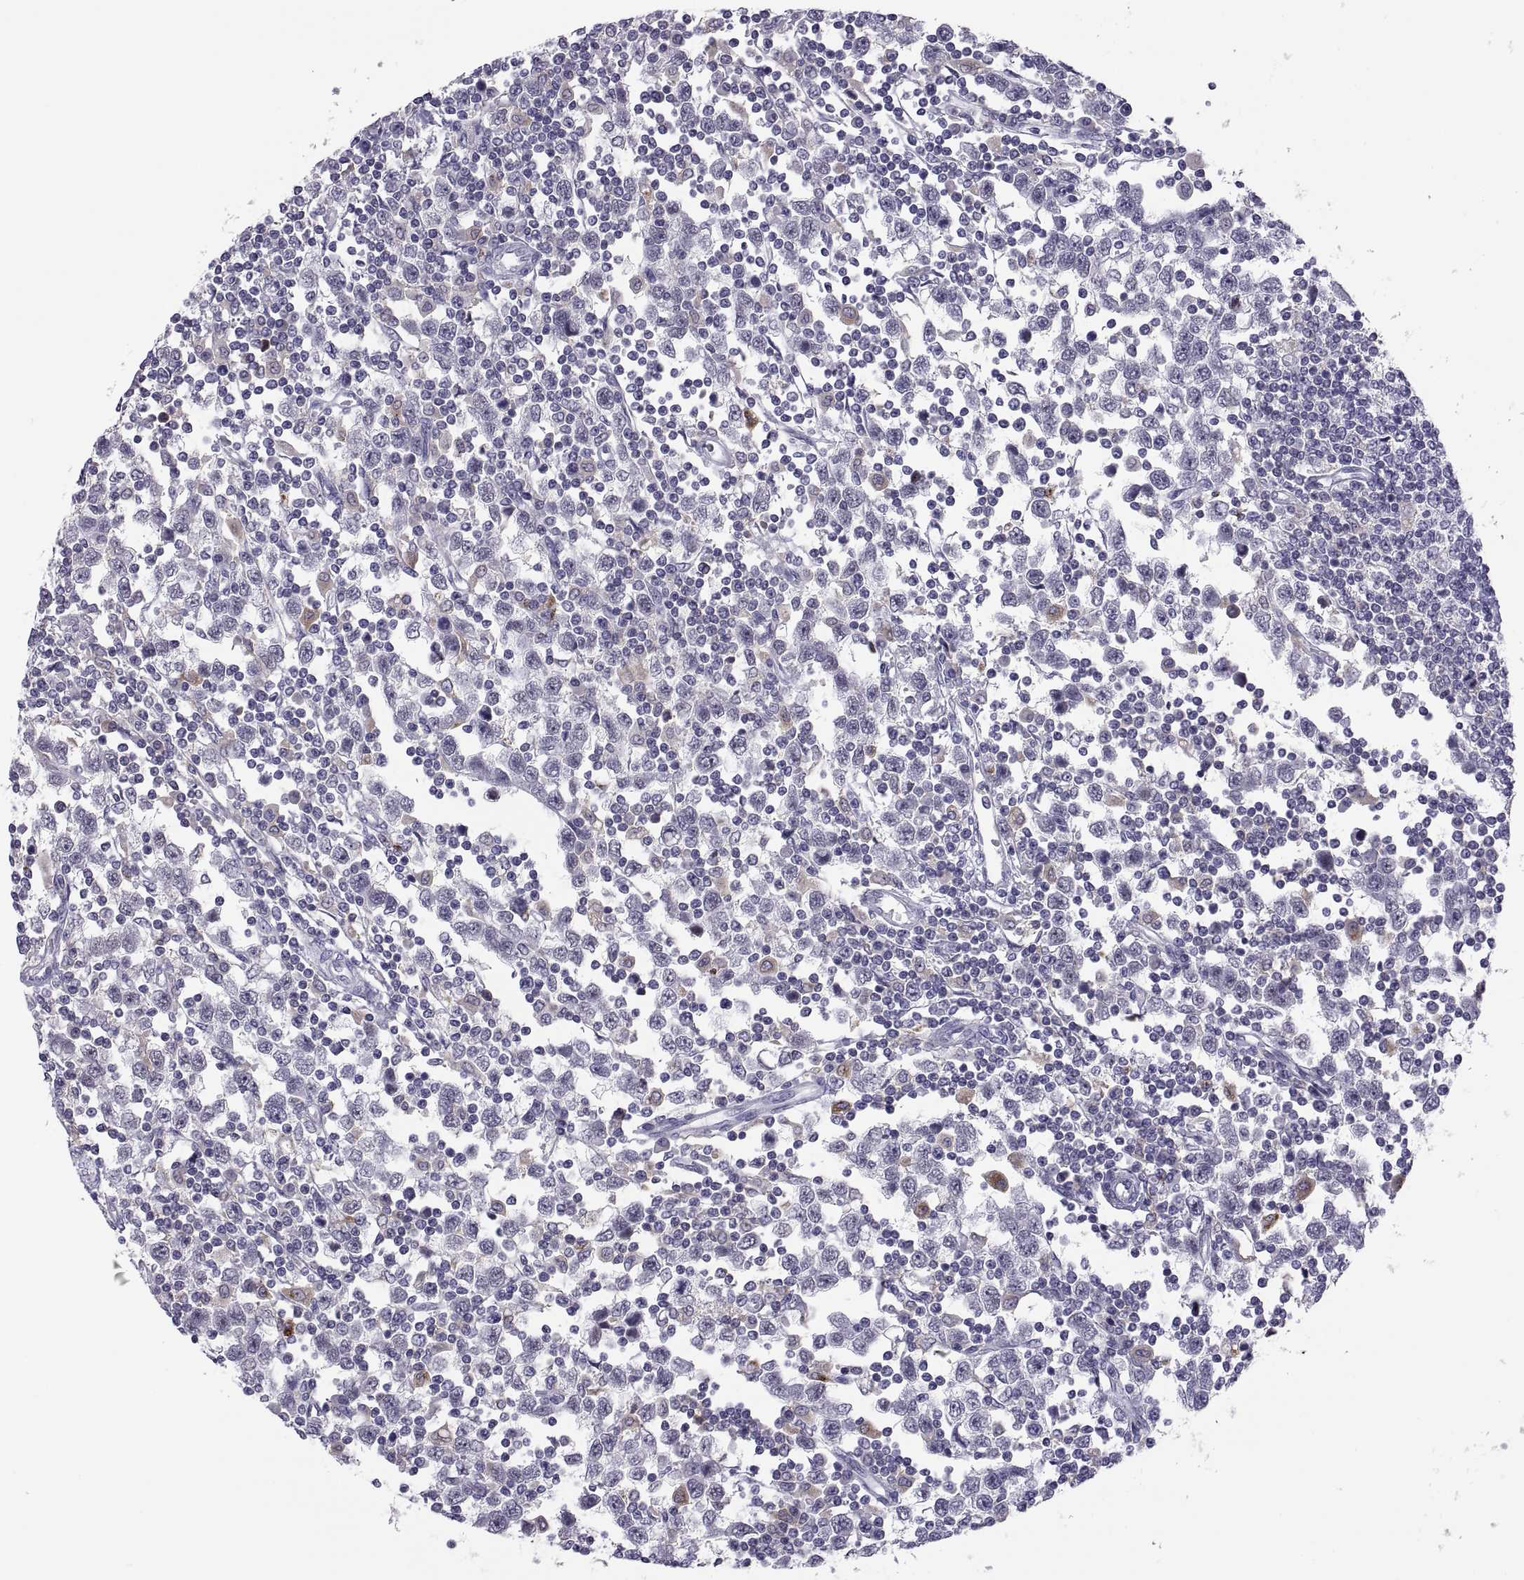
{"staining": {"intensity": "negative", "quantity": "none", "location": "none"}, "tissue": "testis cancer", "cell_type": "Tumor cells", "image_type": "cancer", "snomed": [{"axis": "morphology", "description": "Seminoma, NOS"}, {"axis": "topography", "description": "Testis"}], "caption": "This is an immunohistochemistry micrograph of seminoma (testis). There is no staining in tumor cells.", "gene": "RGS19", "patient": {"sex": "male", "age": 34}}